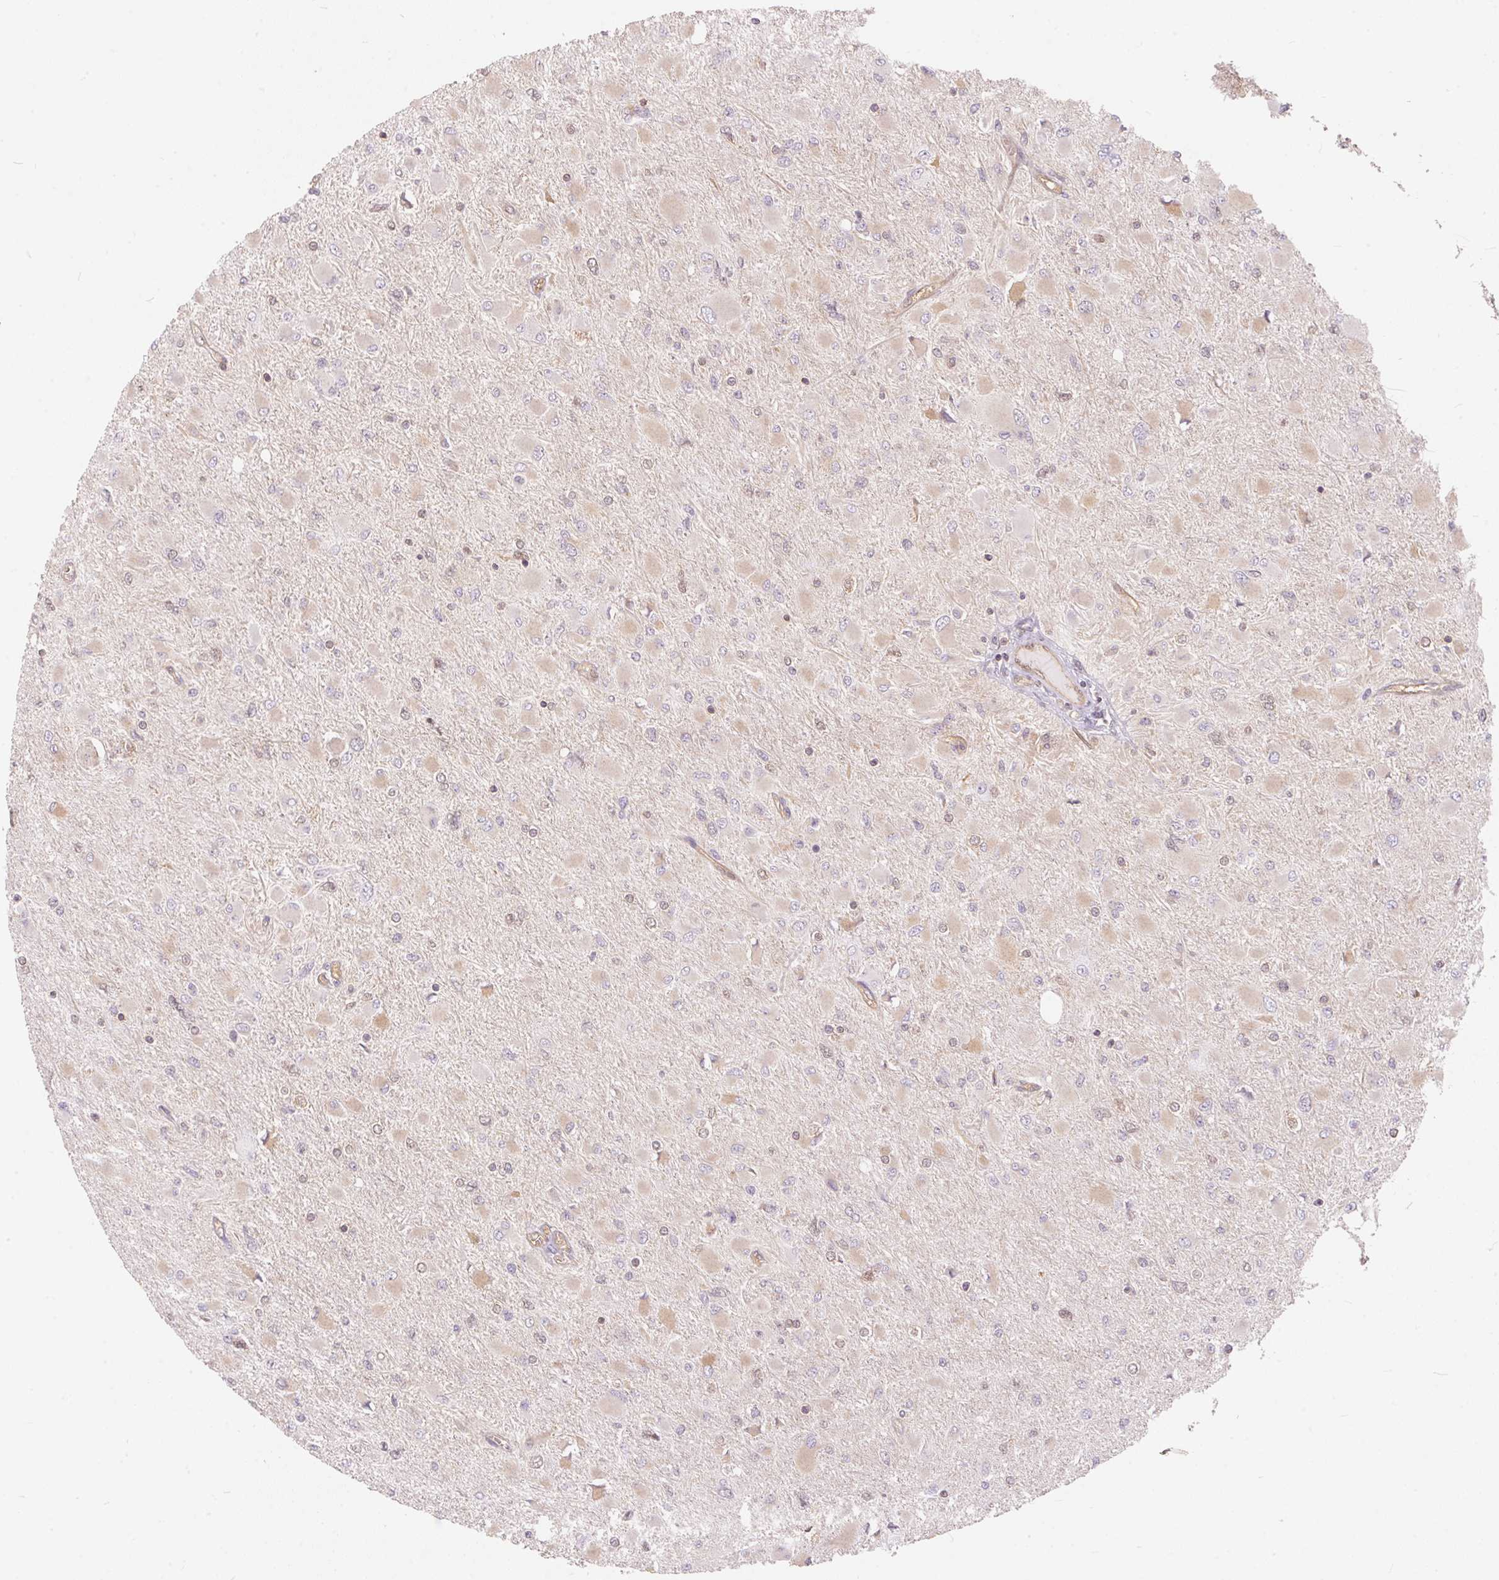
{"staining": {"intensity": "negative", "quantity": "none", "location": "none"}, "tissue": "glioma", "cell_type": "Tumor cells", "image_type": "cancer", "snomed": [{"axis": "morphology", "description": "Glioma, malignant, High grade"}, {"axis": "topography", "description": "Cerebral cortex"}], "caption": "Glioma was stained to show a protein in brown. There is no significant expression in tumor cells.", "gene": "BLMH", "patient": {"sex": "female", "age": 36}}